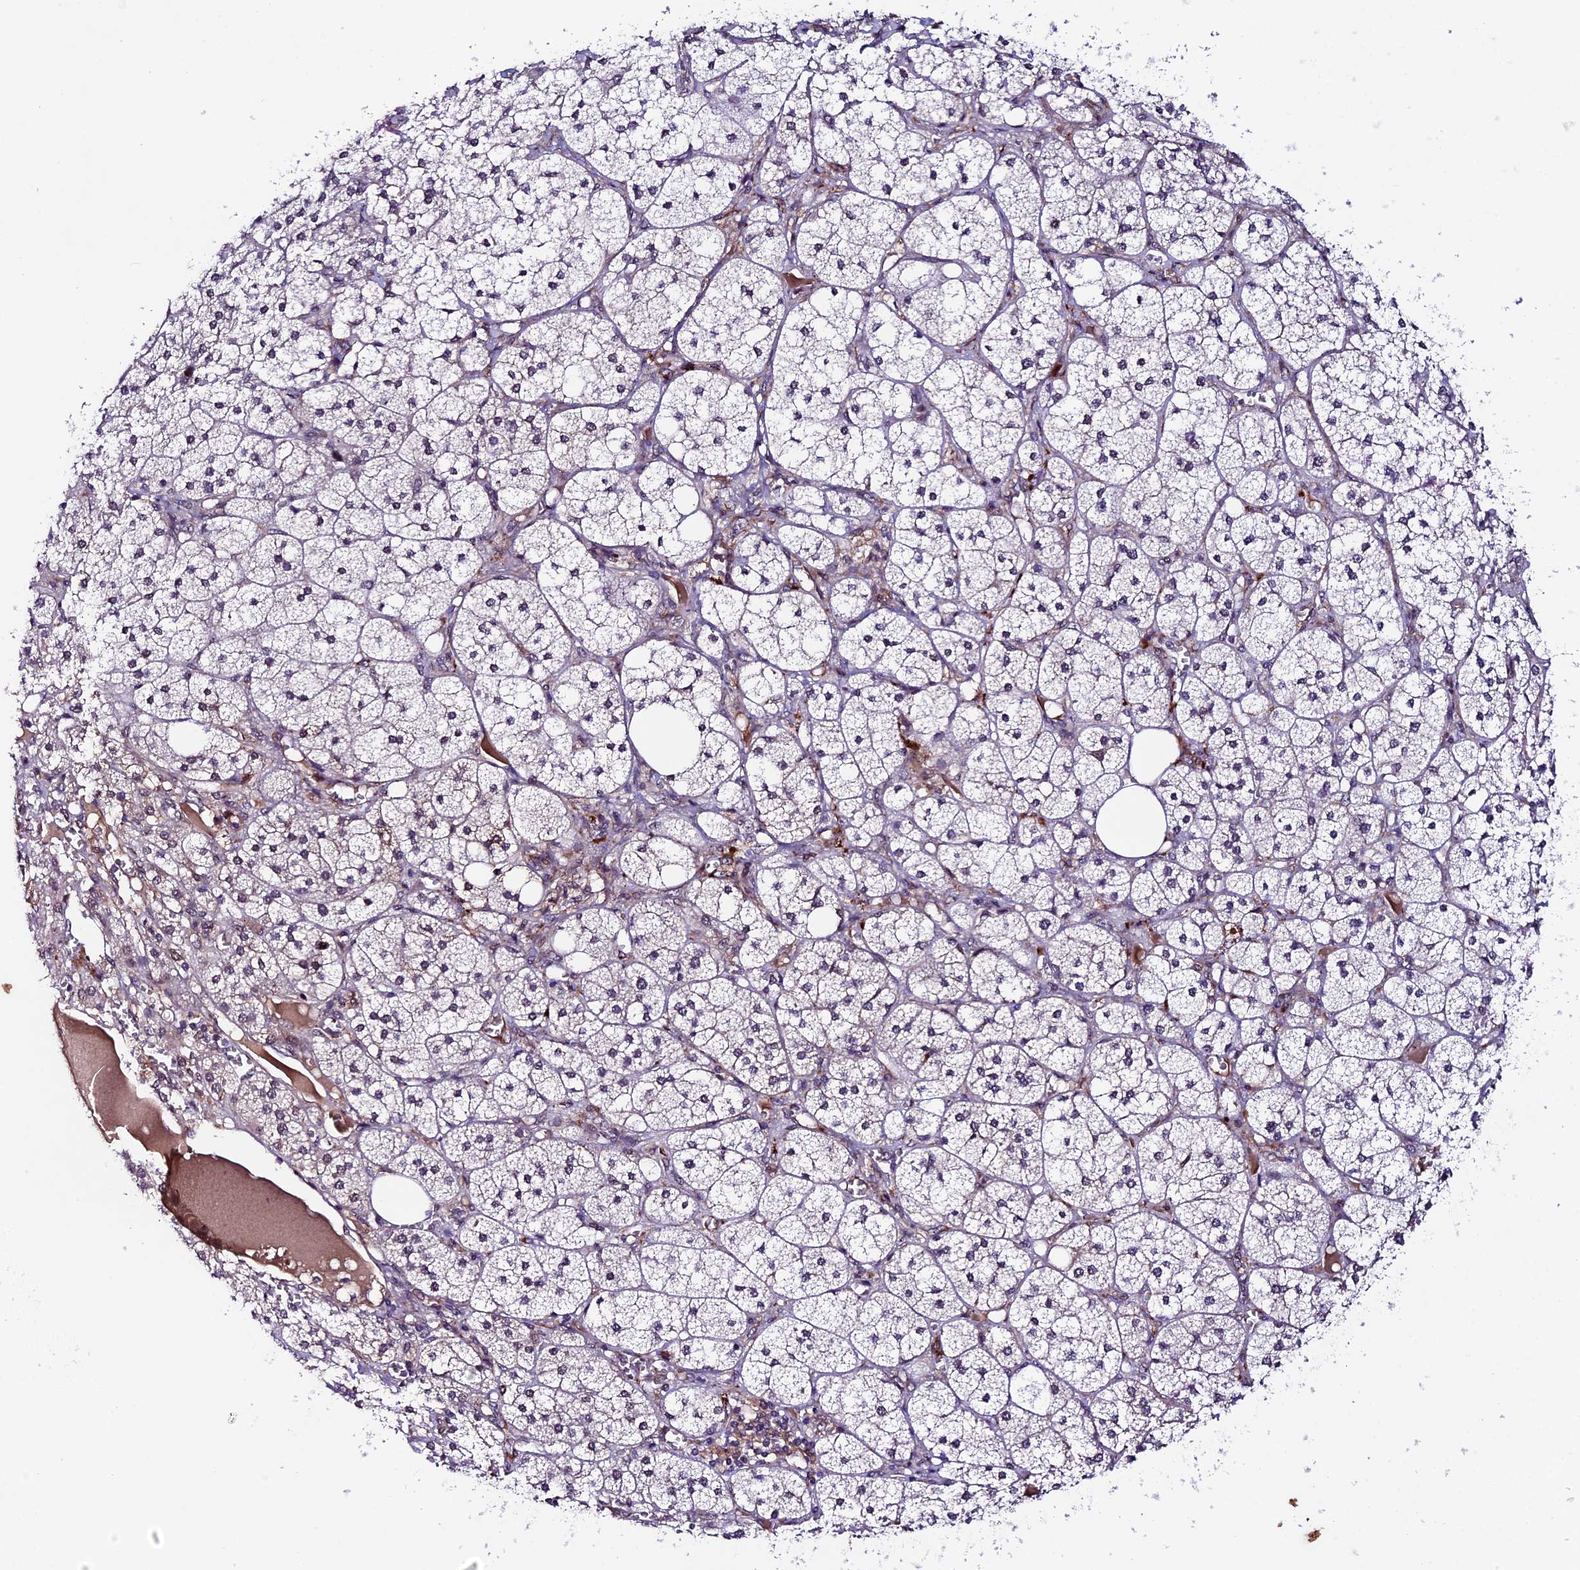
{"staining": {"intensity": "strong", "quantity": "<25%", "location": "cytoplasmic/membranous,nuclear"}, "tissue": "adrenal gland", "cell_type": "Glandular cells", "image_type": "normal", "snomed": [{"axis": "morphology", "description": "Normal tissue, NOS"}, {"axis": "topography", "description": "Adrenal gland"}], "caption": "An IHC micrograph of unremarkable tissue is shown. Protein staining in brown shows strong cytoplasmic/membranous,nuclear positivity in adrenal gland within glandular cells.", "gene": "SIPA1L3", "patient": {"sex": "female", "age": 61}}